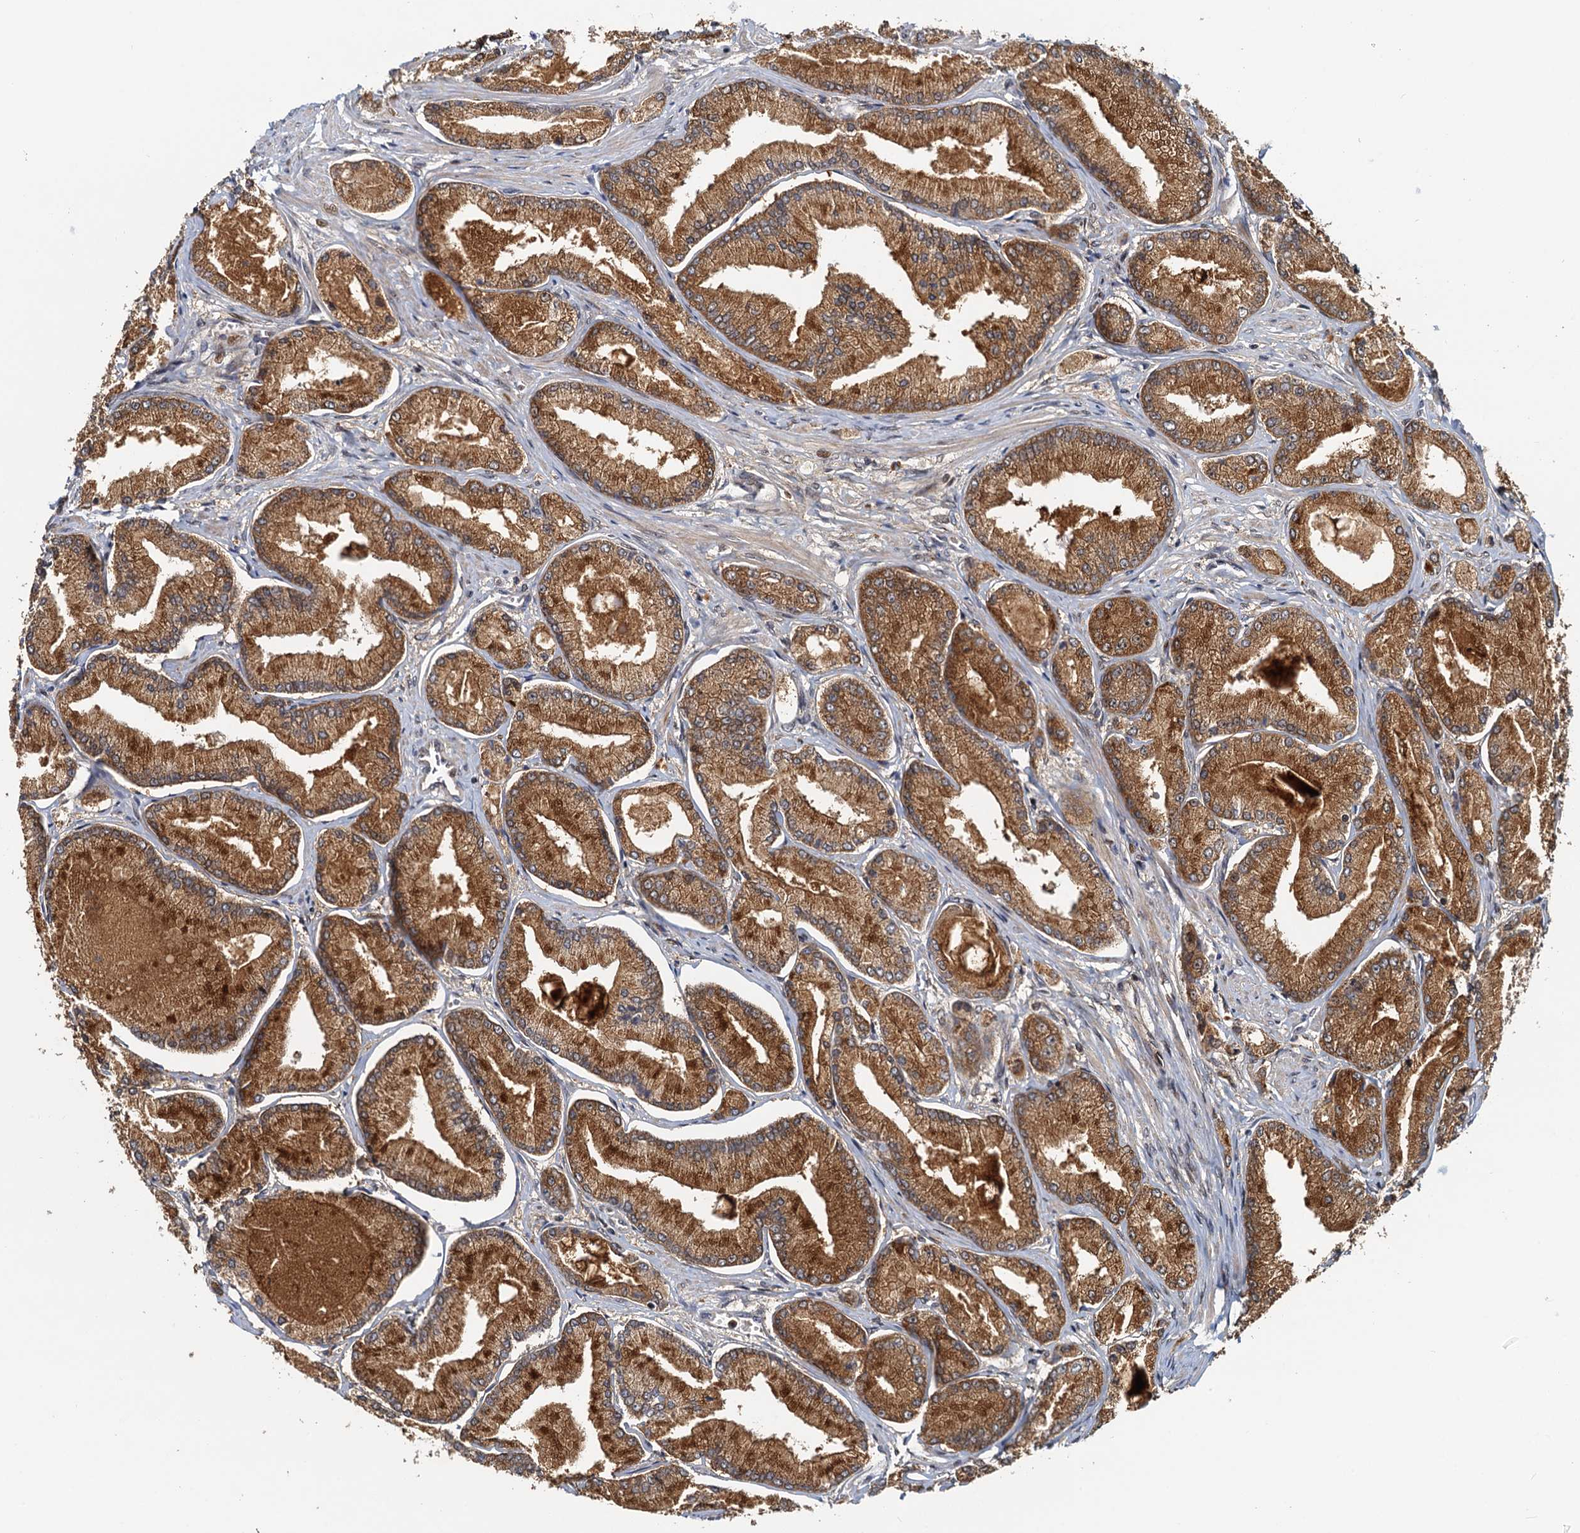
{"staining": {"intensity": "moderate", "quantity": ">75%", "location": "cytoplasmic/membranous,nuclear"}, "tissue": "prostate cancer", "cell_type": "Tumor cells", "image_type": "cancer", "snomed": [{"axis": "morphology", "description": "Adenocarcinoma, Low grade"}, {"axis": "topography", "description": "Prostate"}], "caption": "This photomicrograph exhibits immunohistochemistry (IHC) staining of human prostate cancer, with medium moderate cytoplasmic/membranous and nuclear staining in approximately >75% of tumor cells.", "gene": "TOLLIP", "patient": {"sex": "male", "age": 74}}